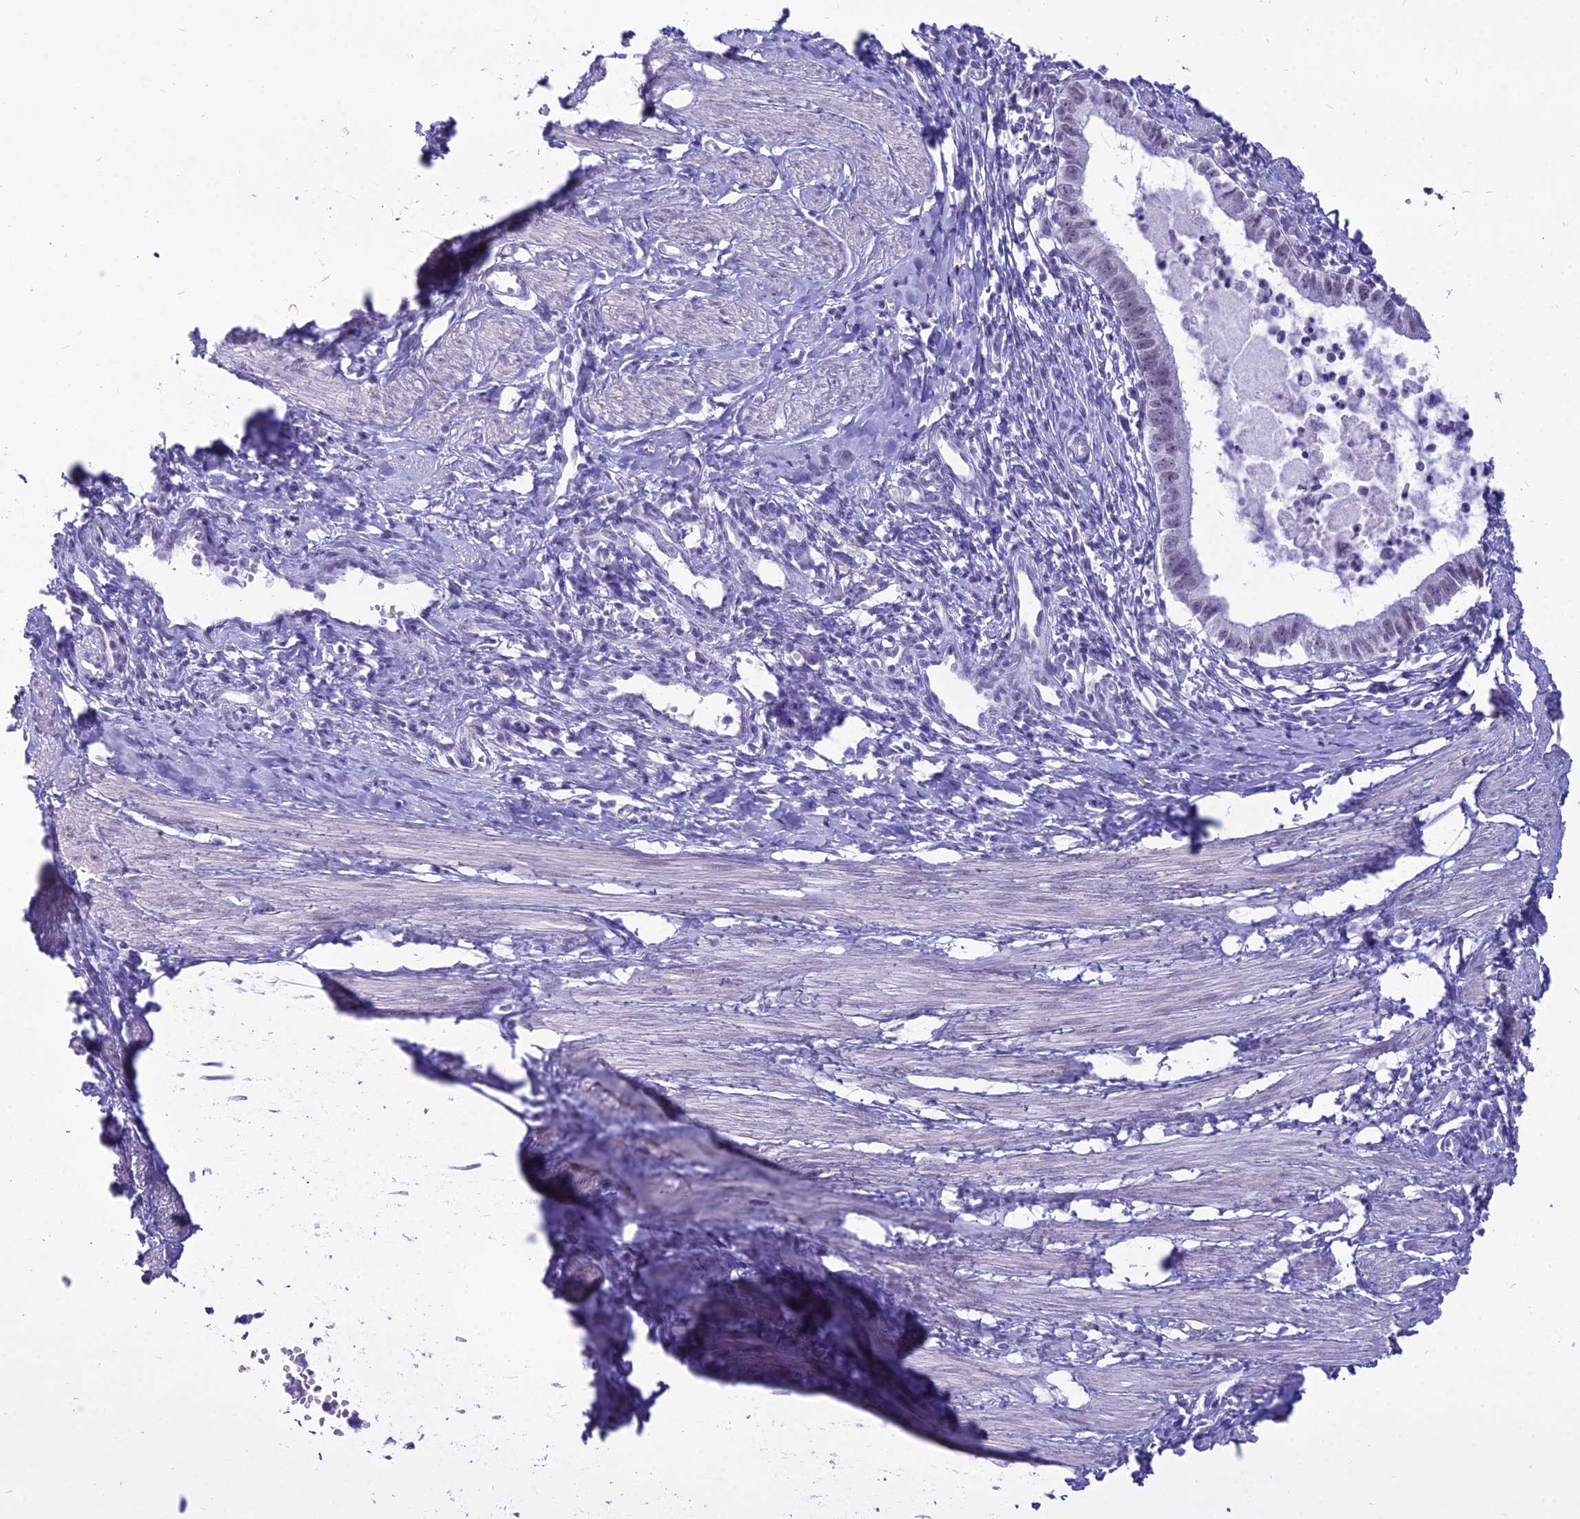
{"staining": {"intensity": "weak", "quantity": "25%-75%", "location": "nuclear"}, "tissue": "cervical cancer", "cell_type": "Tumor cells", "image_type": "cancer", "snomed": [{"axis": "morphology", "description": "Adenocarcinoma, NOS"}, {"axis": "topography", "description": "Cervix"}], "caption": "This micrograph exhibits cervical adenocarcinoma stained with immunohistochemistry (IHC) to label a protein in brown. The nuclear of tumor cells show weak positivity for the protein. Nuclei are counter-stained blue.", "gene": "DHX40", "patient": {"sex": "female", "age": 36}}